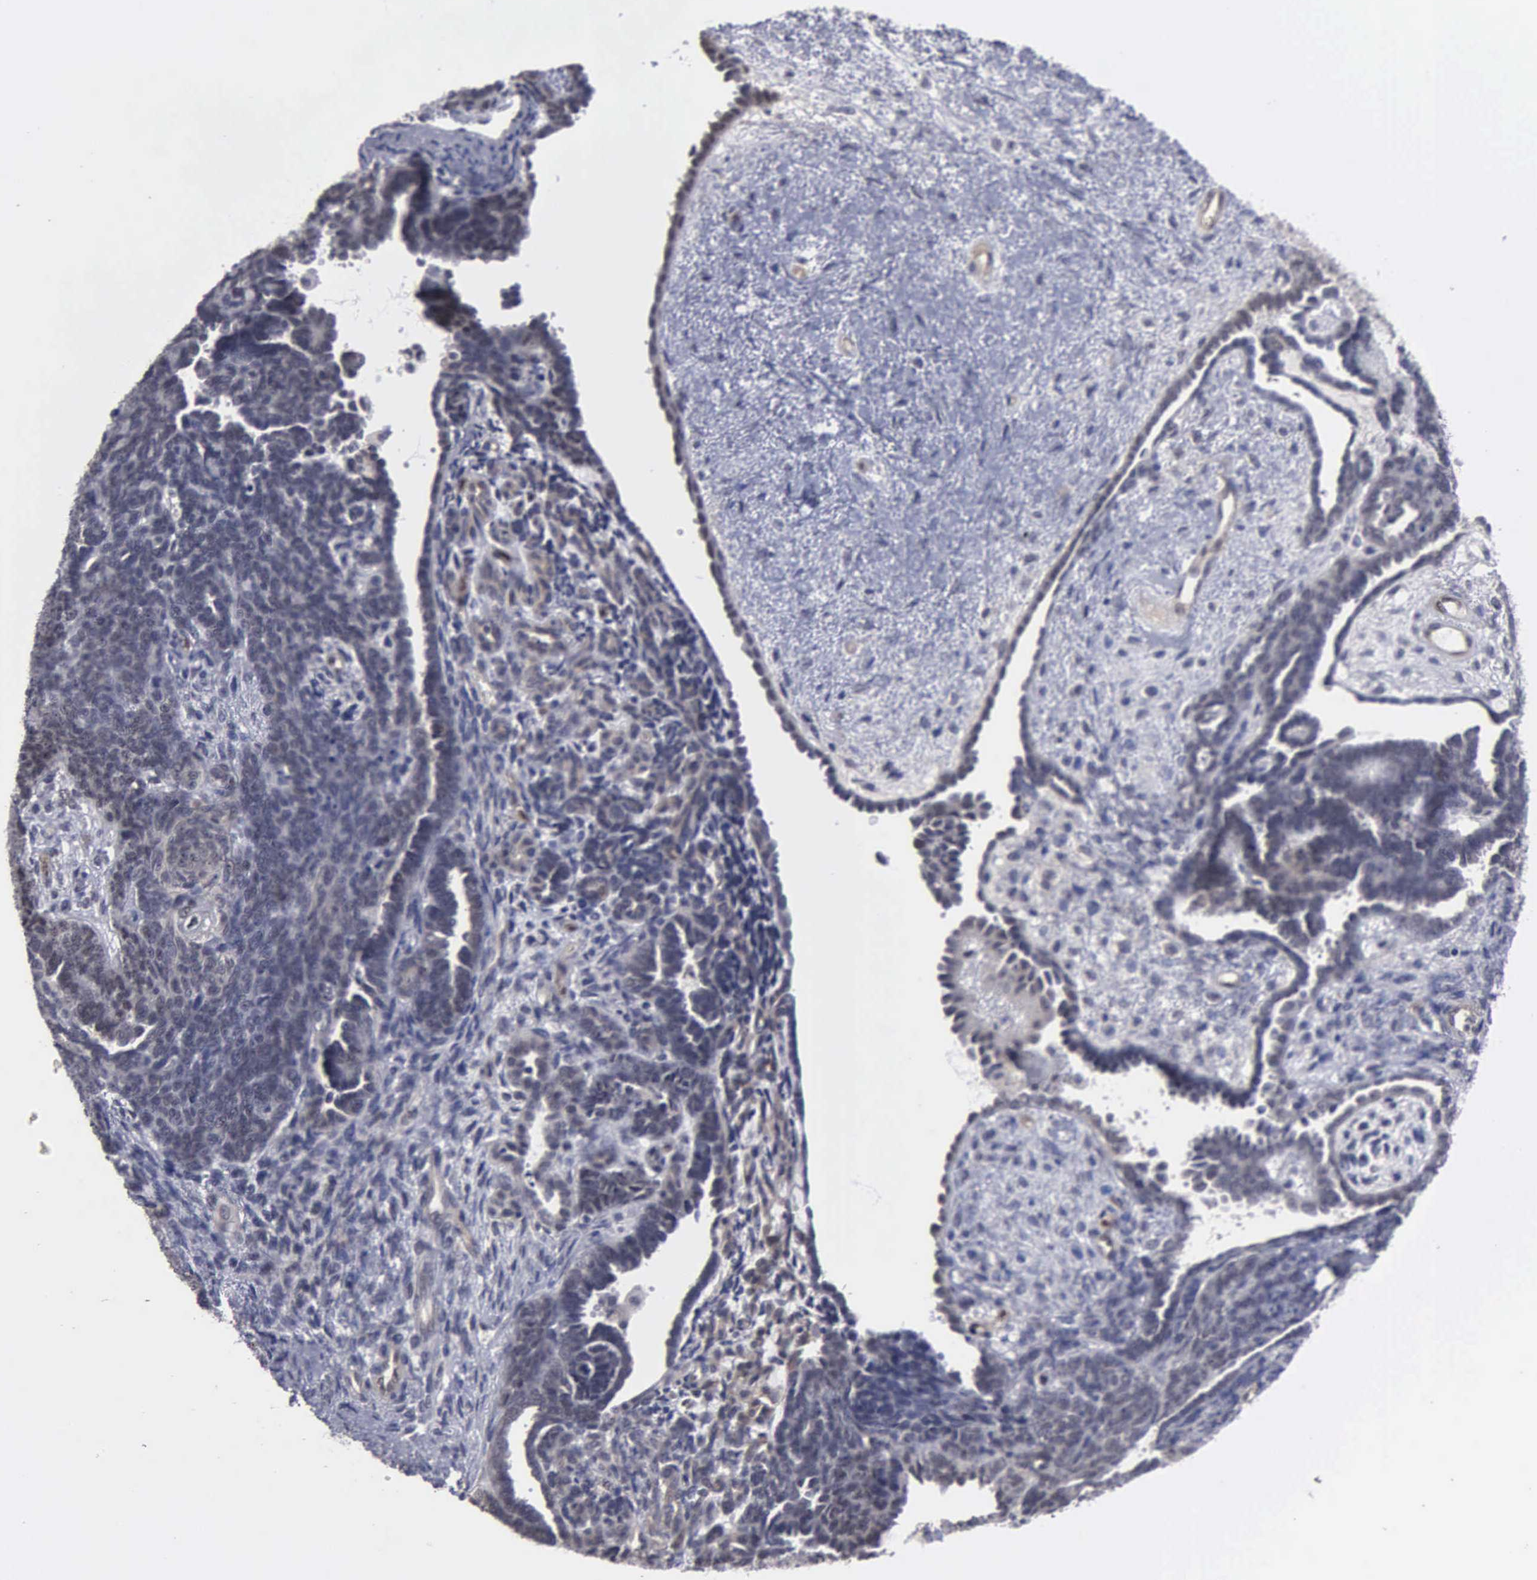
{"staining": {"intensity": "negative", "quantity": "none", "location": "none"}, "tissue": "endometrial cancer", "cell_type": "Tumor cells", "image_type": "cancer", "snomed": [{"axis": "morphology", "description": "Neoplasm, malignant, NOS"}, {"axis": "topography", "description": "Endometrium"}], "caption": "Histopathology image shows no significant protein staining in tumor cells of endometrial cancer.", "gene": "ZBTB33", "patient": {"sex": "female", "age": 74}}